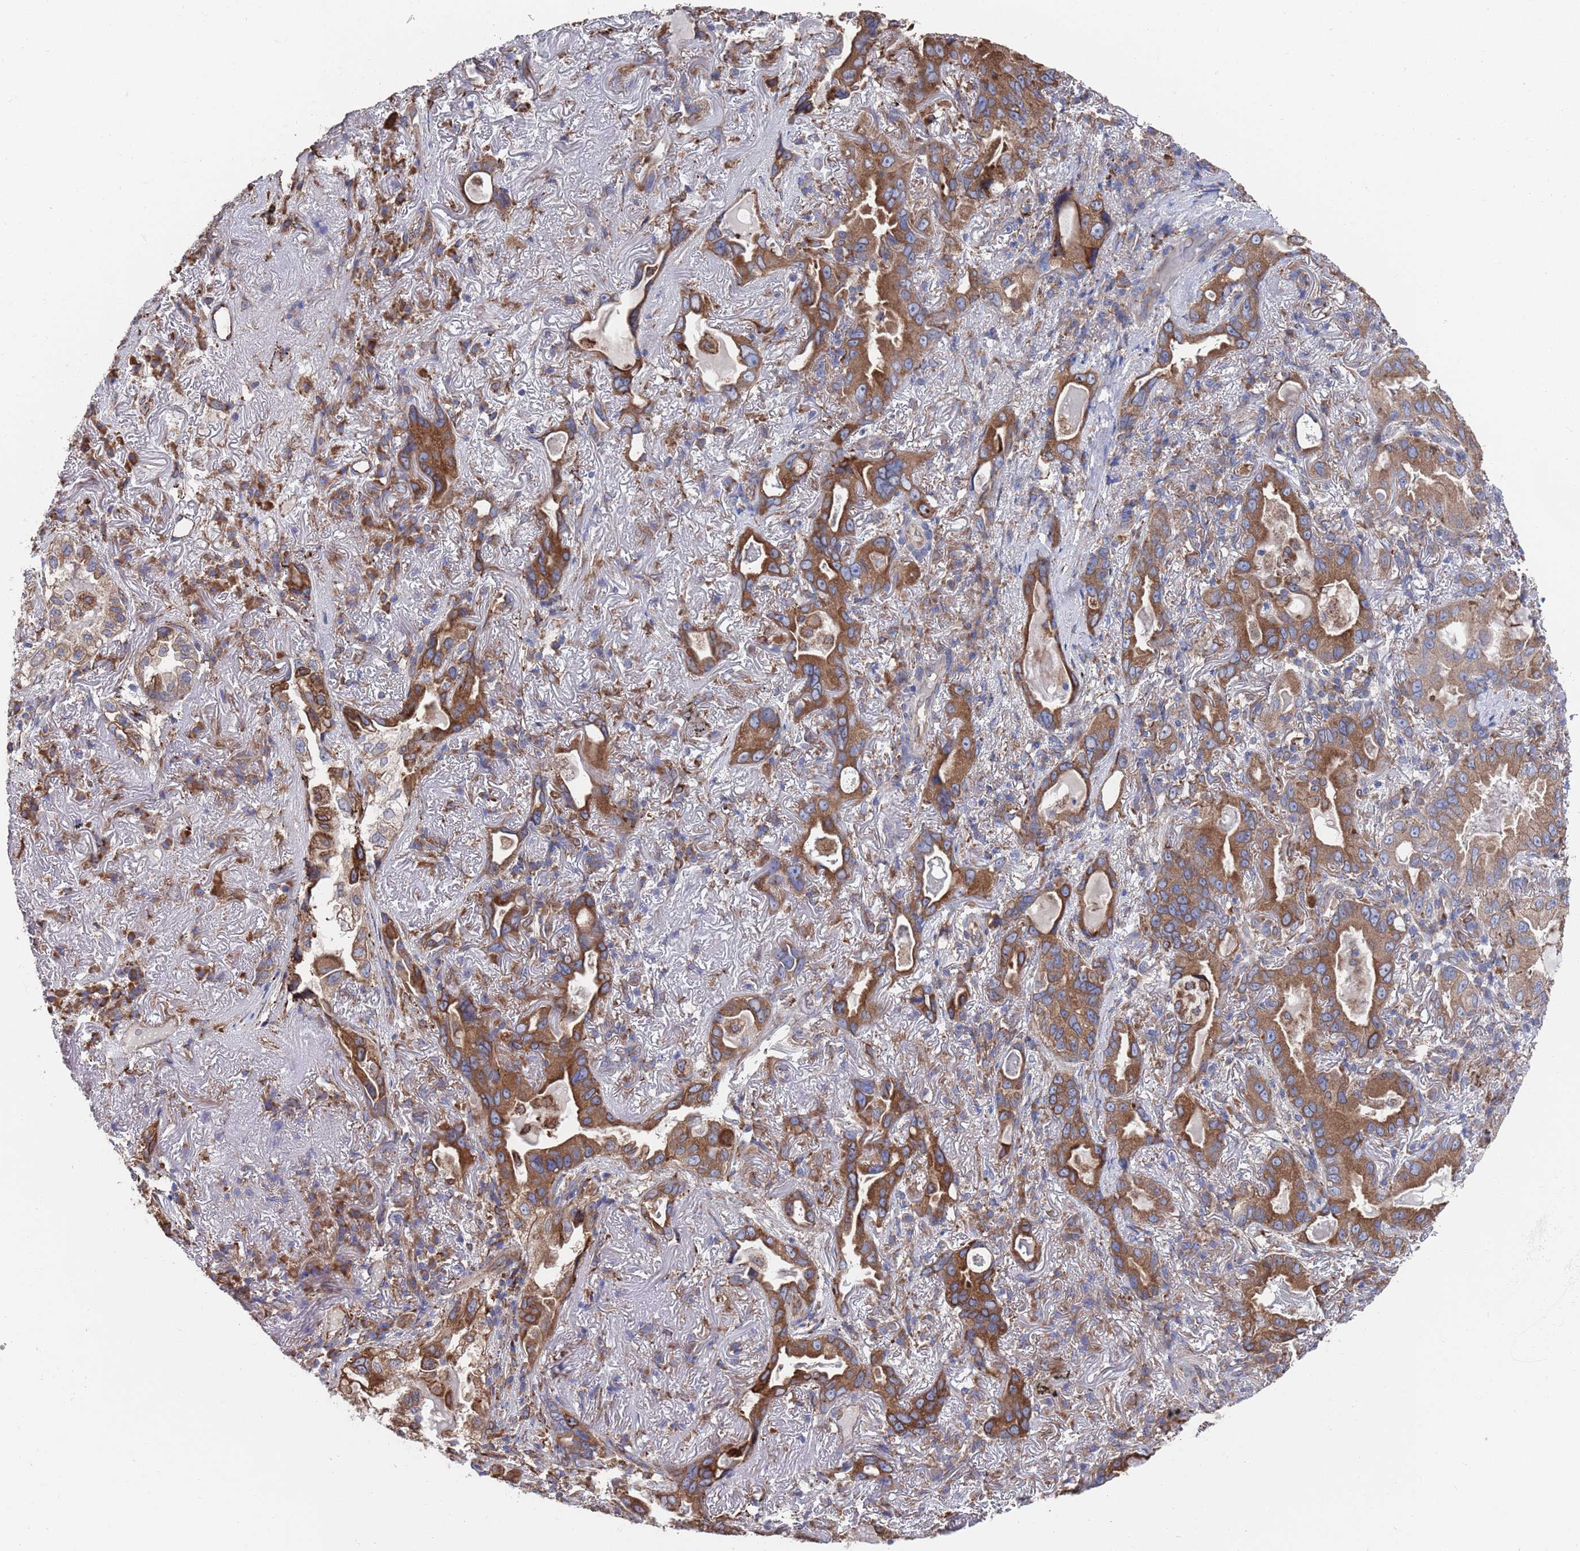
{"staining": {"intensity": "moderate", "quantity": ">75%", "location": "cytoplasmic/membranous"}, "tissue": "lung cancer", "cell_type": "Tumor cells", "image_type": "cancer", "snomed": [{"axis": "morphology", "description": "Adenocarcinoma, NOS"}, {"axis": "topography", "description": "Lung"}], "caption": "Lung cancer was stained to show a protein in brown. There is medium levels of moderate cytoplasmic/membranous staining in about >75% of tumor cells. (Stains: DAB (3,3'-diaminobenzidine) in brown, nuclei in blue, Microscopy: brightfield microscopy at high magnification).", "gene": "GID8", "patient": {"sex": "female", "age": 69}}